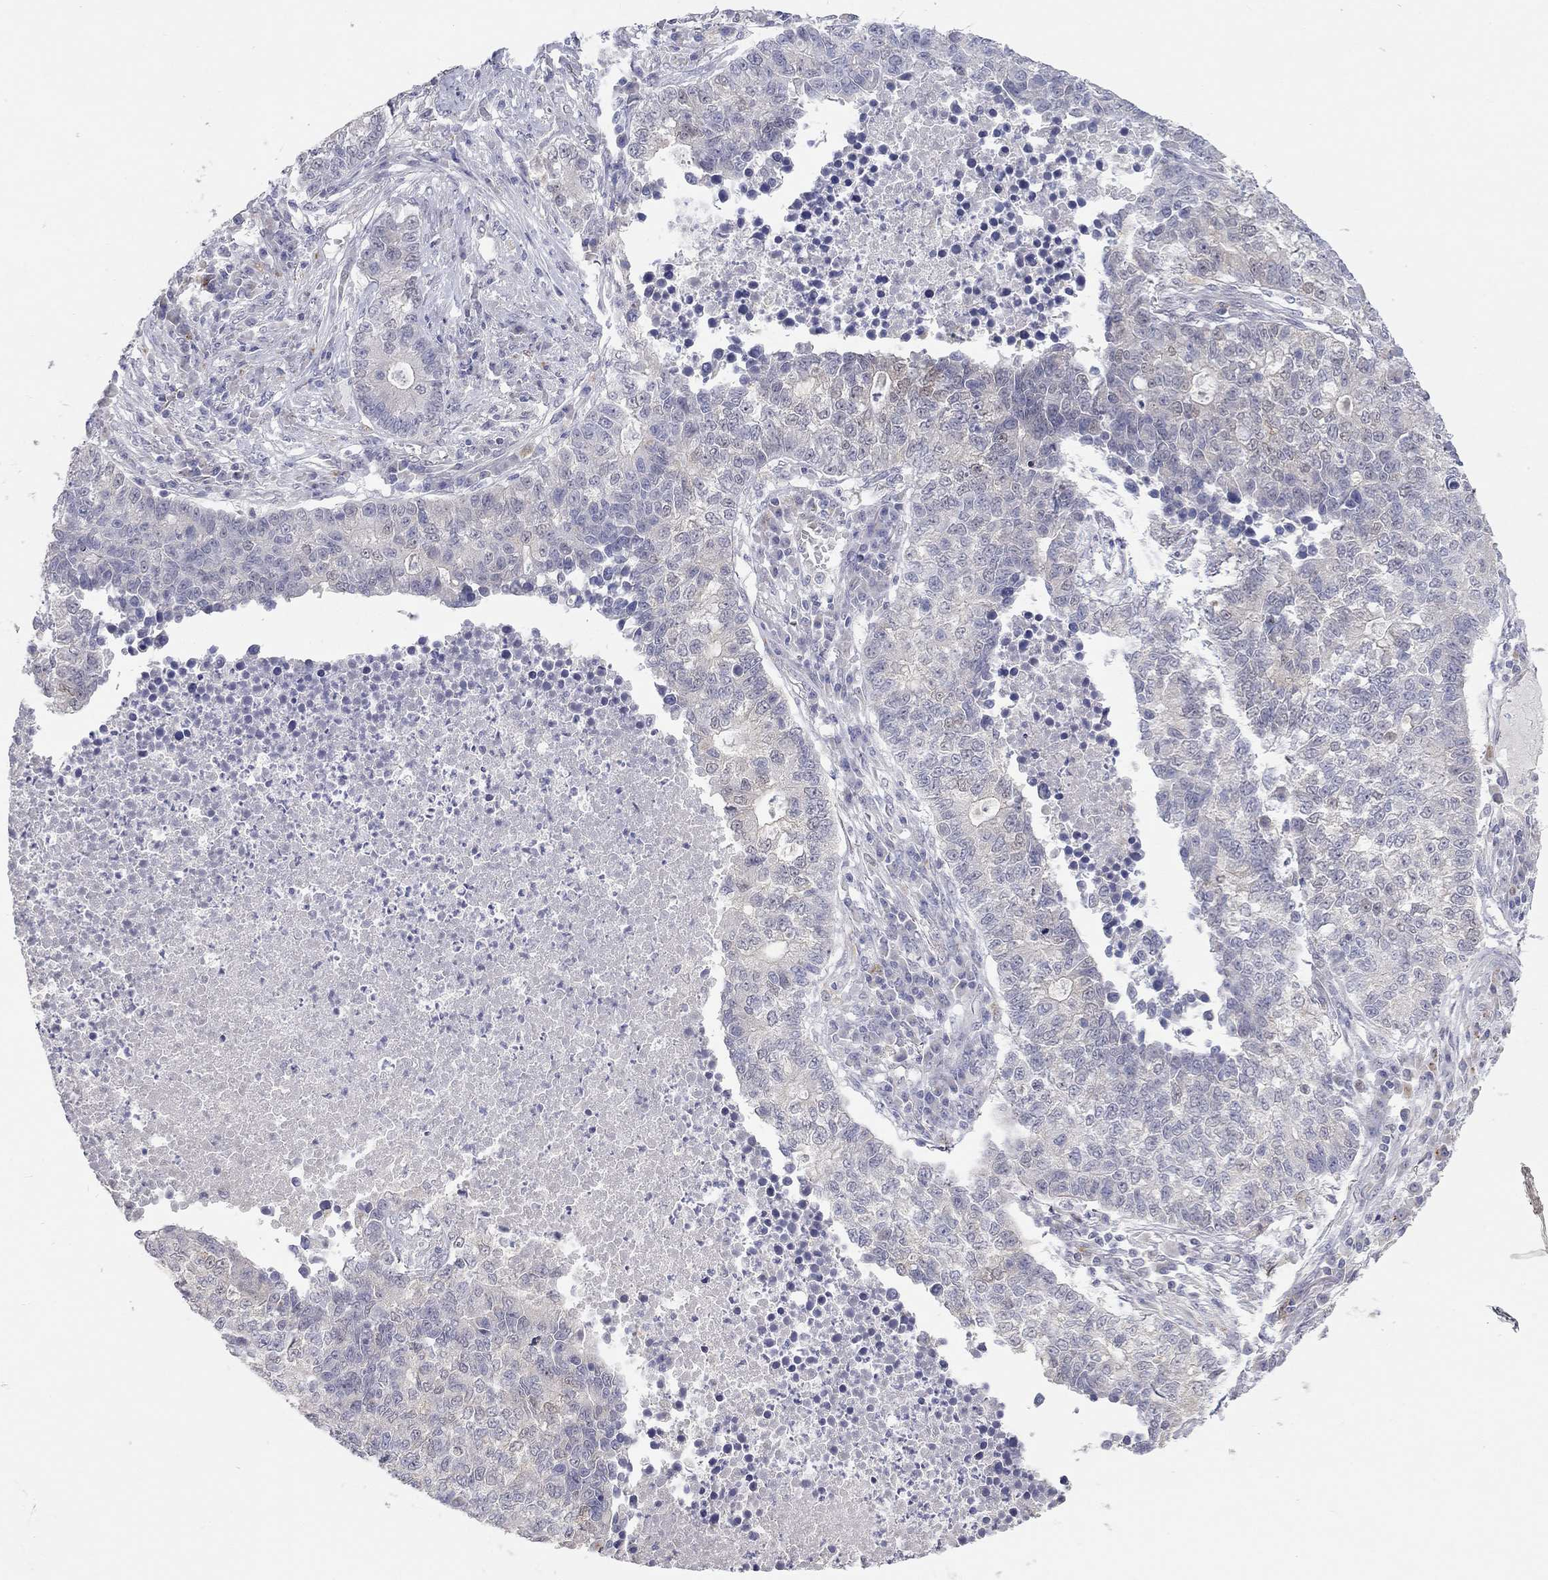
{"staining": {"intensity": "weak", "quantity": "<25%", "location": "nuclear"}, "tissue": "lung cancer", "cell_type": "Tumor cells", "image_type": "cancer", "snomed": [{"axis": "morphology", "description": "Adenocarcinoma, NOS"}, {"axis": "topography", "description": "Lung"}], "caption": "The image displays no staining of tumor cells in lung cancer (adenocarcinoma).", "gene": "PAPSS2", "patient": {"sex": "male", "age": 57}}